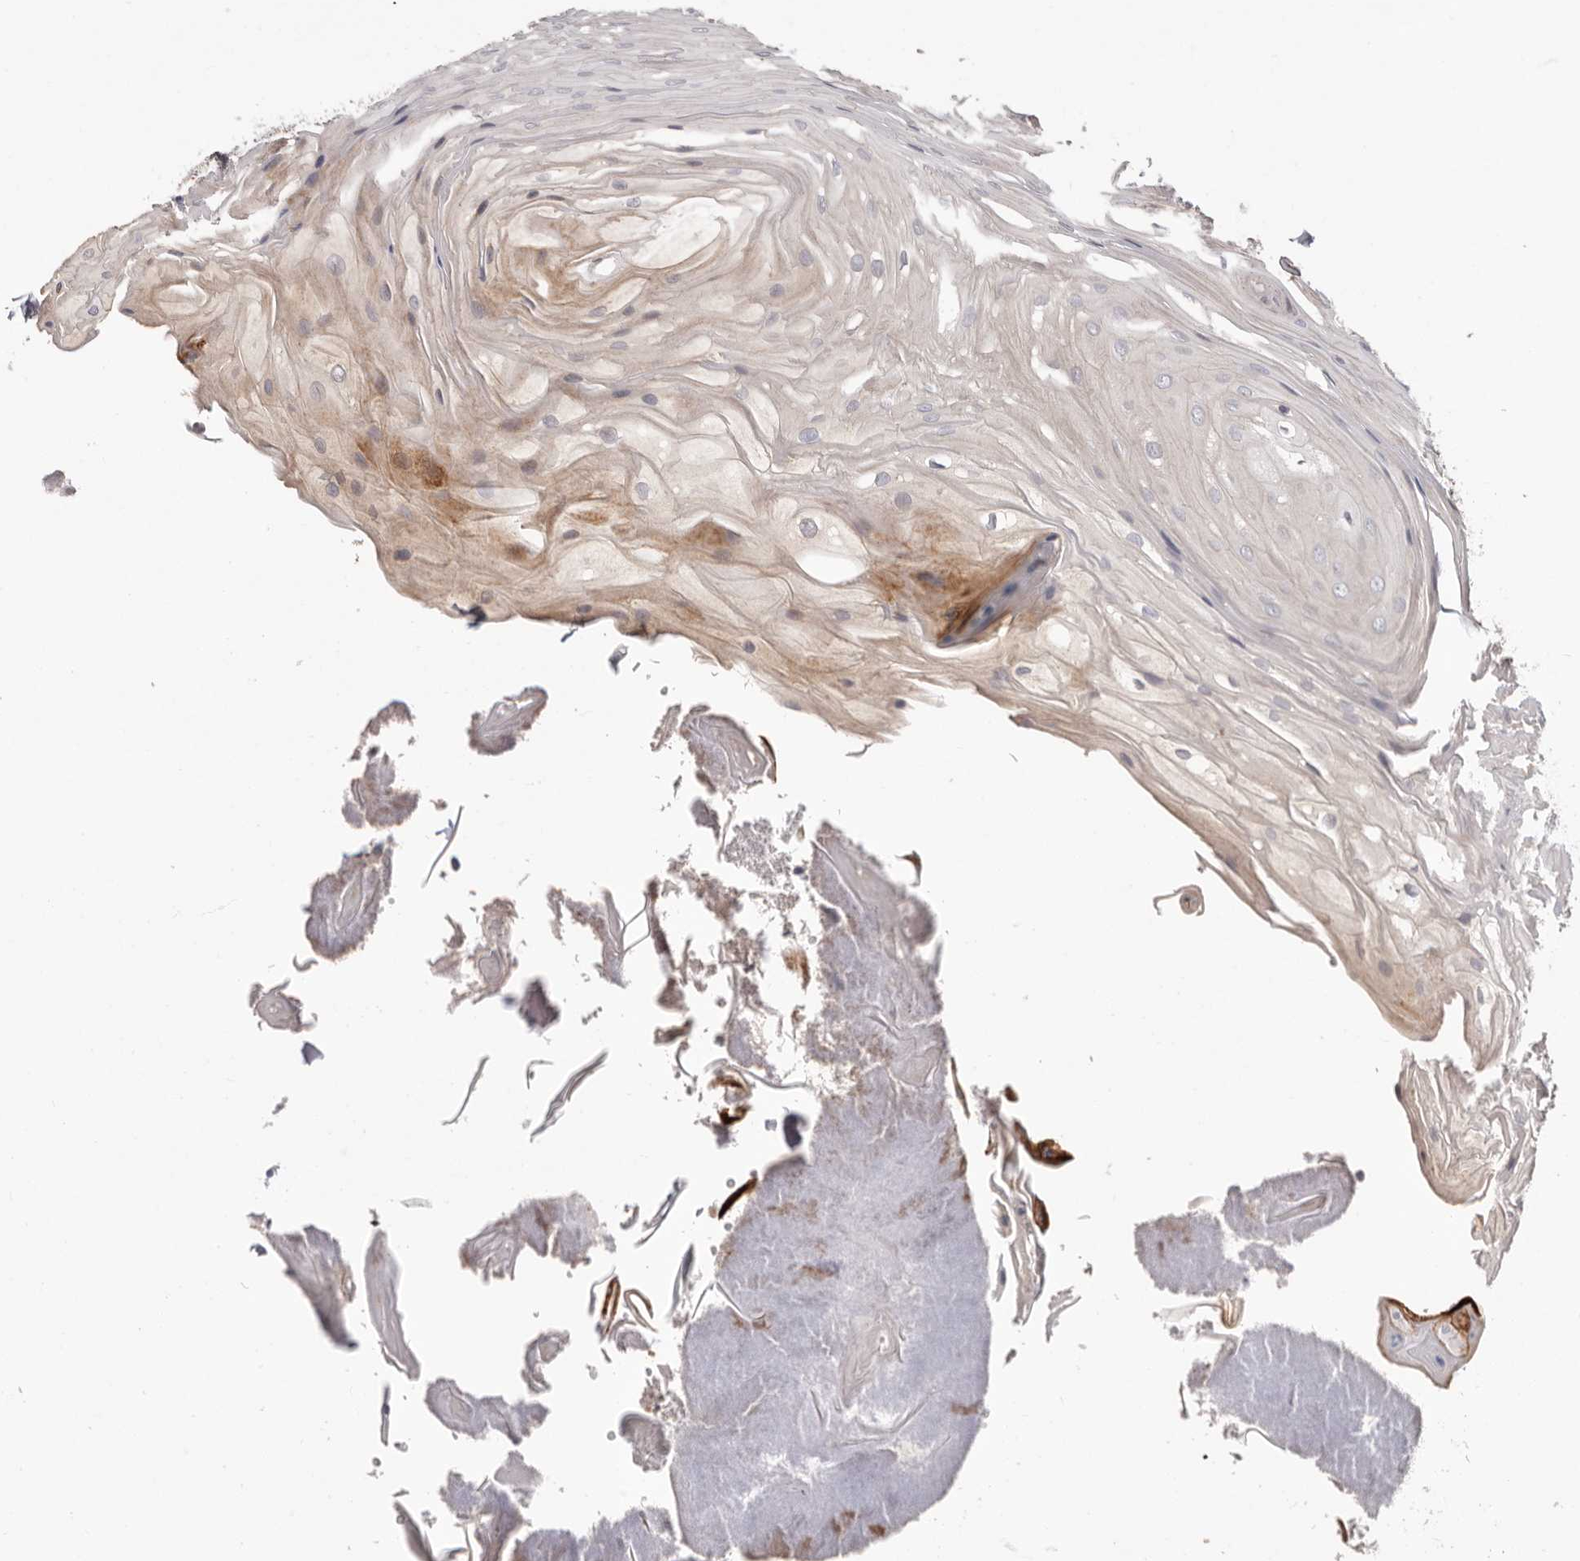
{"staining": {"intensity": "moderate", "quantity": "<25%", "location": "cytoplasmic/membranous"}, "tissue": "oral mucosa", "cell_type": "Squamous epithelial cells", "image_type": "normal", "snomed": [{"axis": "morphology", "description": "Normal tissue, NOS"}, {"axis": "morphology", "description": "Squamous cell carcinoma, NOS"}, {"axis": "topography", "description": "Skeletal muscle"}, {"axis": "topography", "description": "Oral tissue"}, {"axis": "topography", "description": "Salivary gland"}, {"axis": "topography", "description": "Head-Neck"}], "caption": "Immunohistochemical staining of benign human oral mucosa demonstrates moderate cytoplasmic/membranous protein expression in about <25% of squamous epithelial cells. (DAB (3,3'-diaminobenzidine) = brown stain, brightfield microscopy at high magnification).", "gene": "DOP1A", "patient": {"sex": "male", "age": 54}}